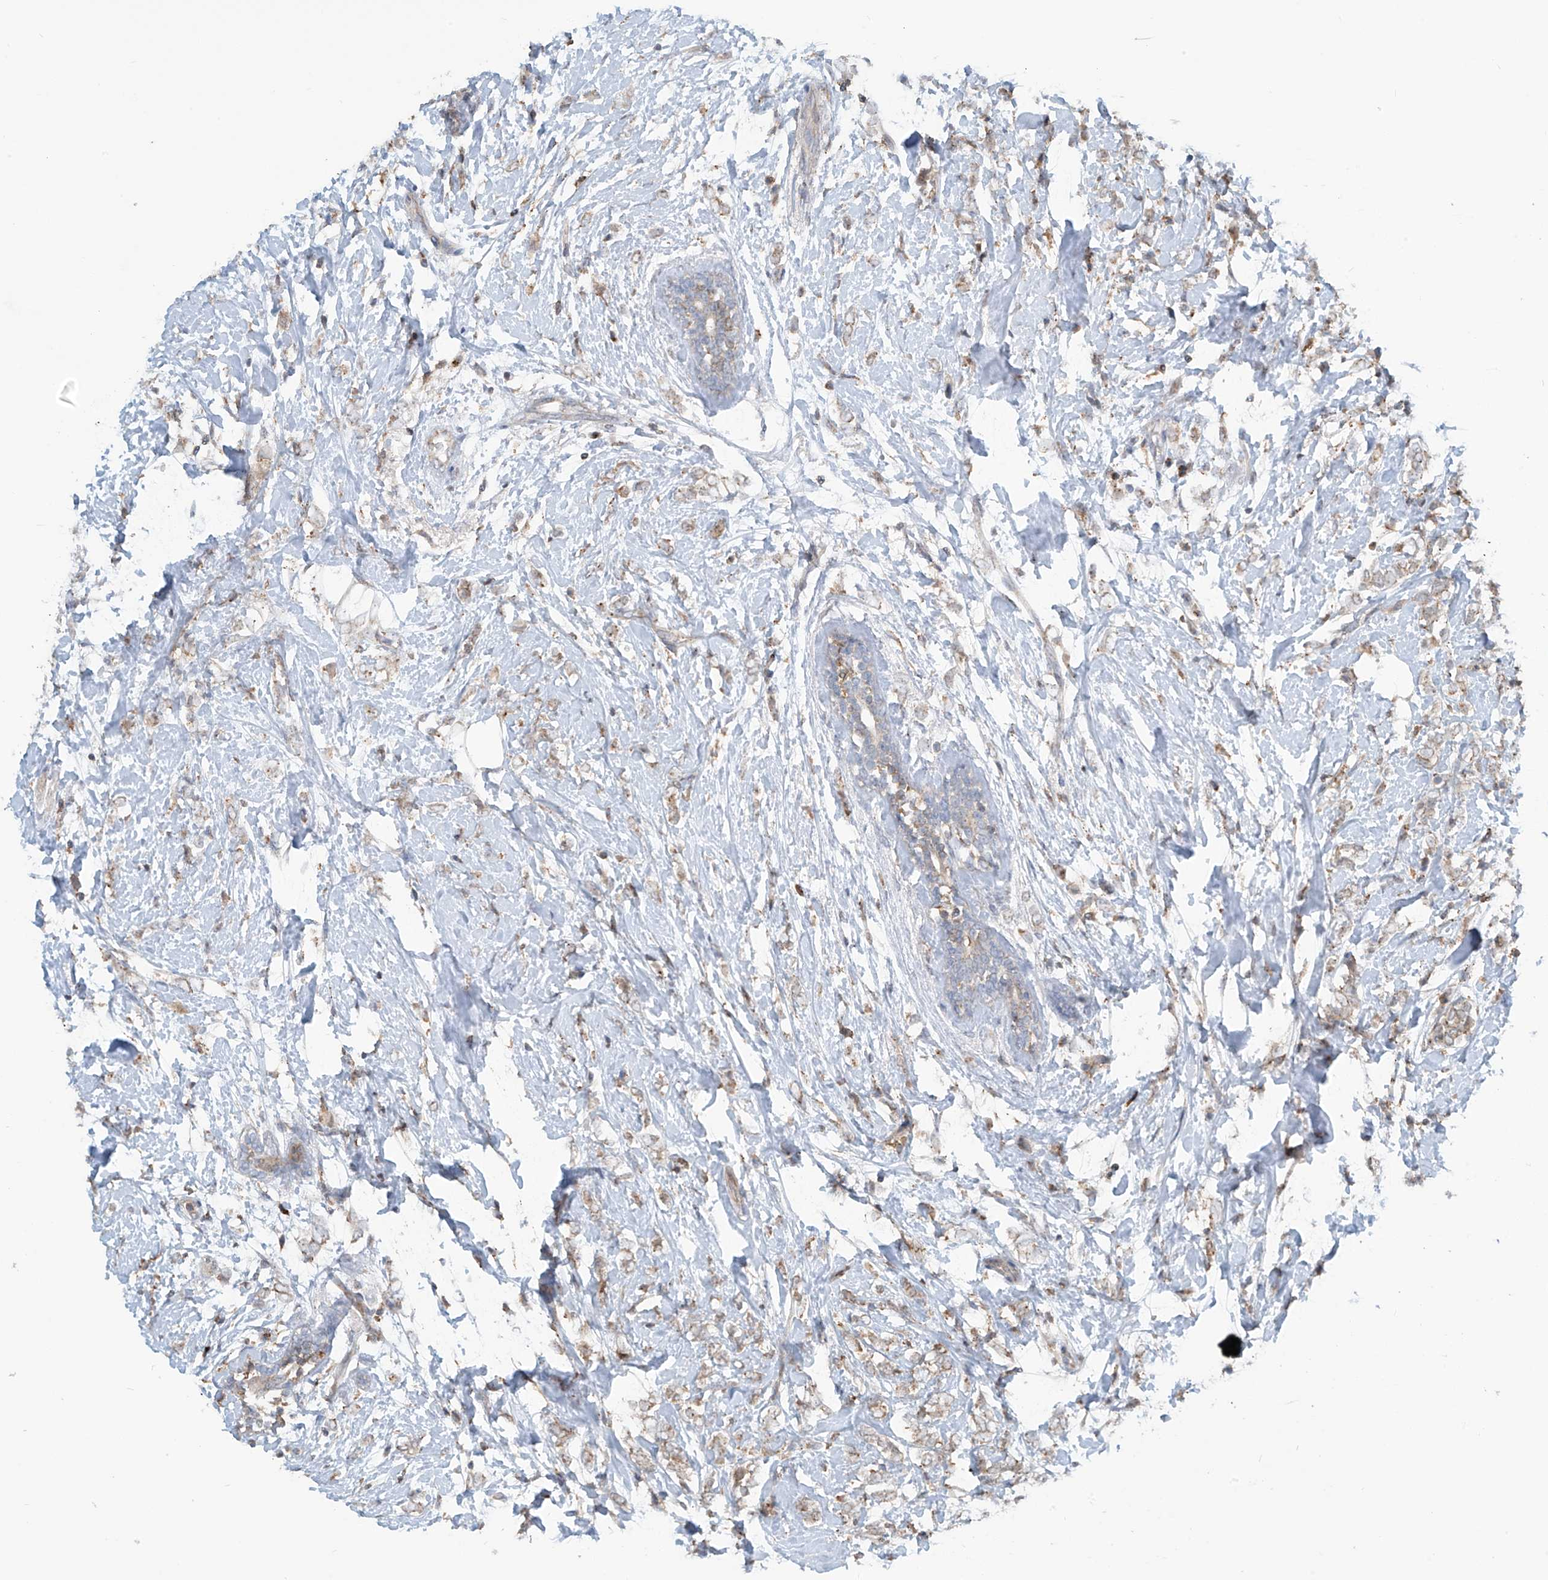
{"staining": {"intensity": "weak", "quantity": "25%-75%", "location": "cytoplasmic/membranous"}, "tissue": "breast cancer", "cell_type": "Tumor cells", "image_type": "cancer", "snomed": [{"axis": "morphology", "description": "Normal tissue, NOS"}, {"axis": "morphology", "description": "Lobular carcinoma"}, {"axis": "topography", "description": "Breast"}], "caption": "Protein expression analysis of human breast cancer (lobular carcinoma) reveals weak cytoplasmic/membranous expression in about 25%-75% of tumor cells.", "gene": "PARVG", "patient": {"sex": "female", "age": 47}}